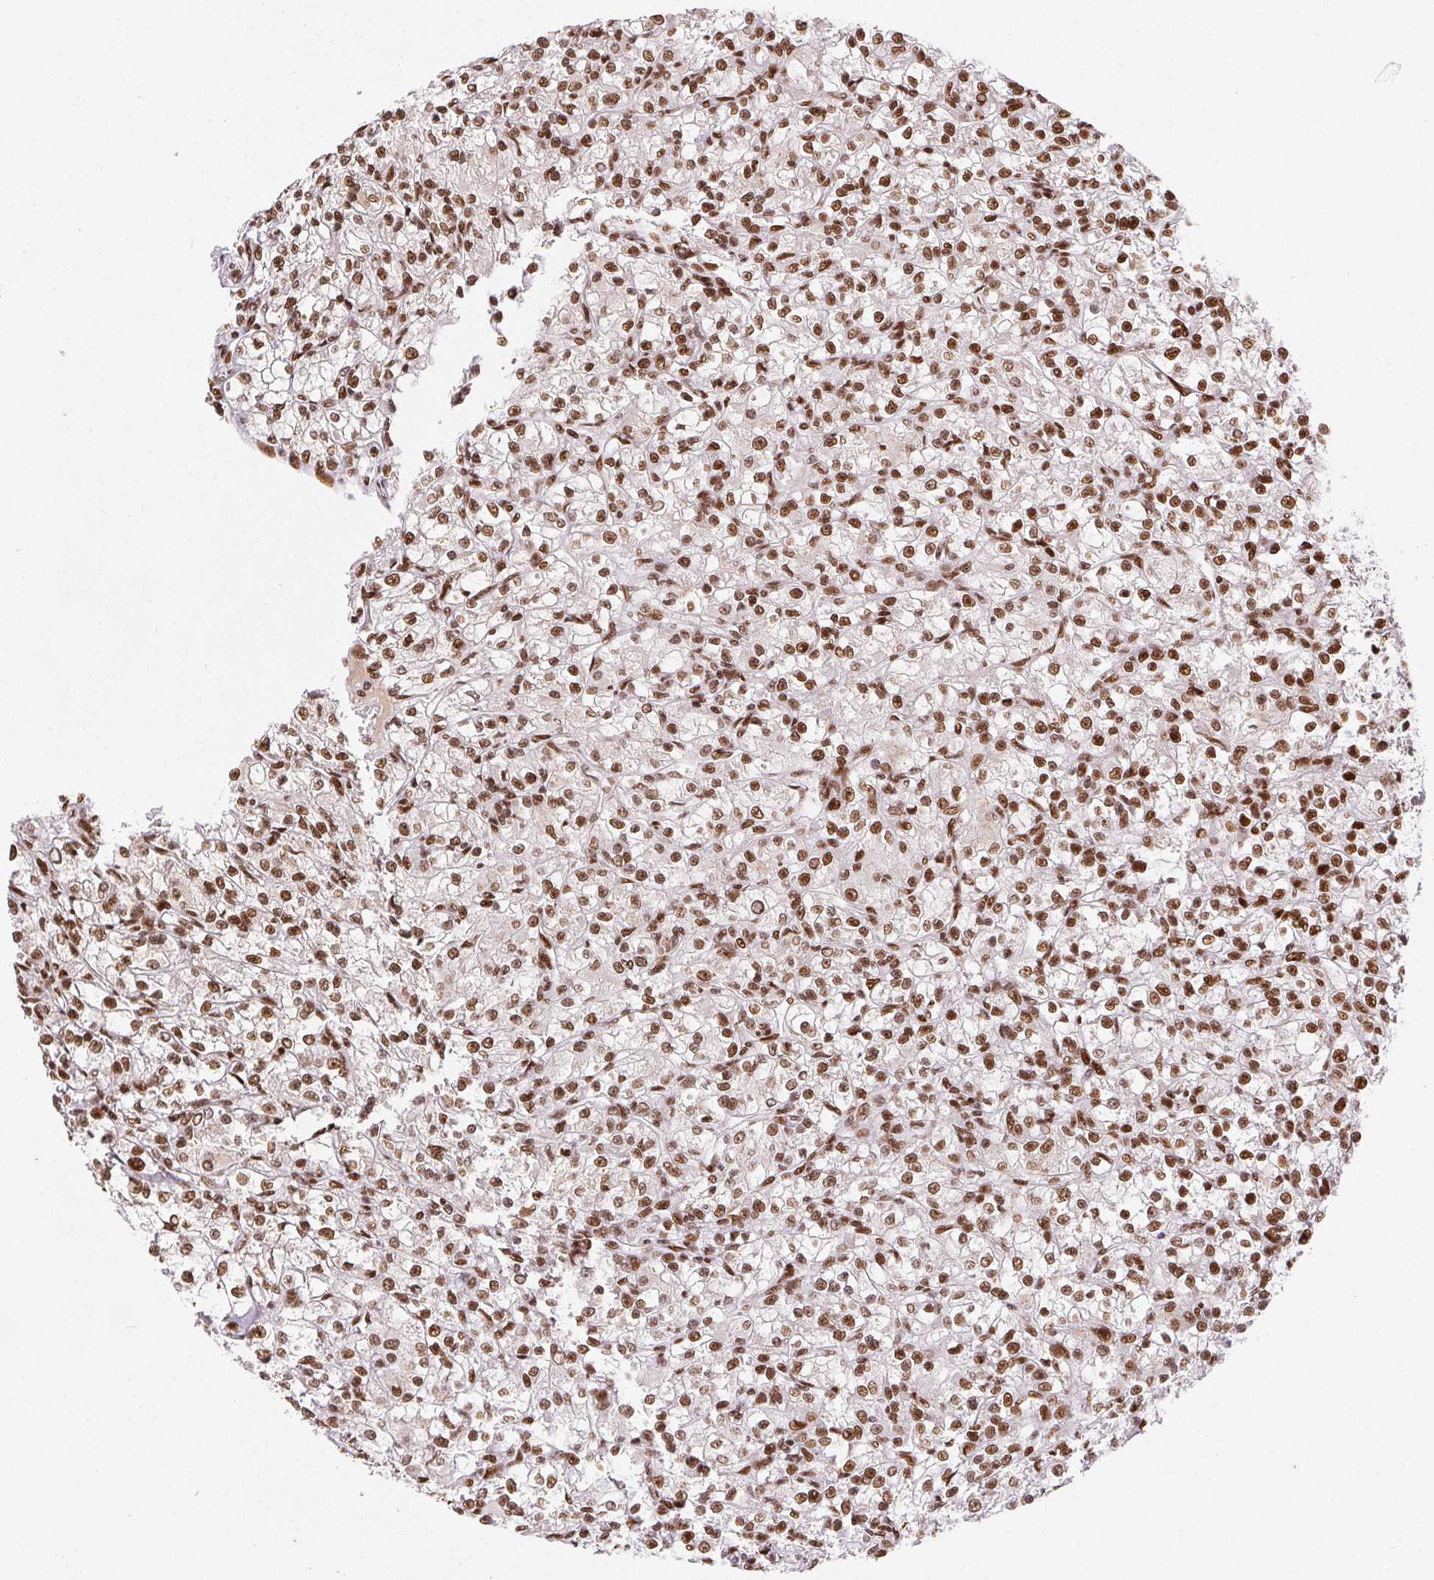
{"staining": {"intensity": "moderate", "quantity": ">75%", "location": "nuclear"}, "tissue": "renal cancer", "cell_type": "Tumor cells", "image_type": "cancer", "snomed": [{"axis": "morphology", "description": "Adenocarcinoma, NOS"}, {"axis": "topography", "description": "Kidney"}], "caption": "Renal adenocarcinoma stained for a protein (brown) shows moderate nuclear positive expression in approximately >75% of tumor cells.", "gene": "ZNF80", "patient": {"sex": "female", "age": 59}}